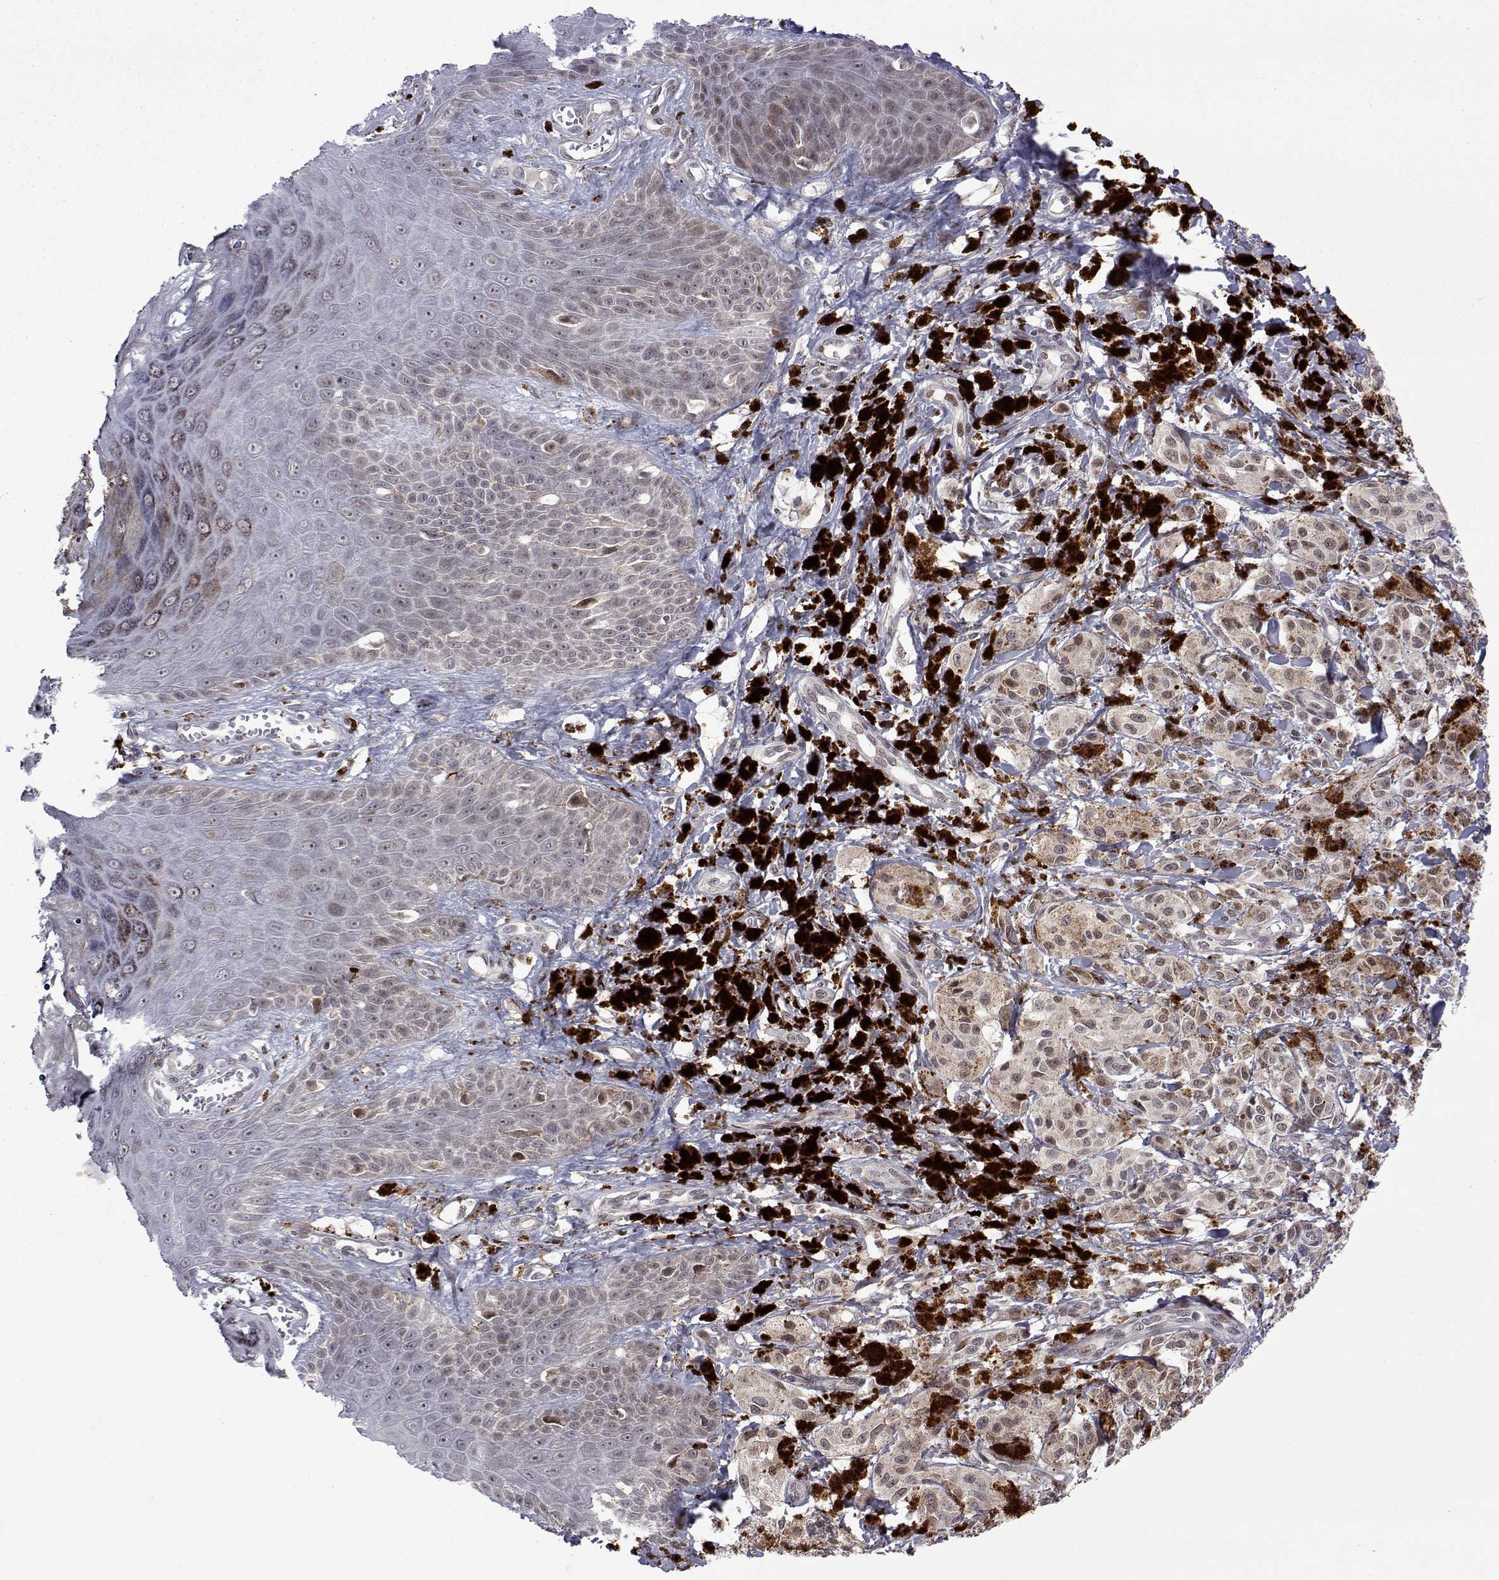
{"staining": {"intensity": "weak", "quantity": ">75%", "location": "nuclear"}, "tissue": "melanoma", "cell_type": "Tumor cells", "image_type": "cancer", "snomed": [{"axis": "morphology", "description": "Malignant melanoma, NOS"}, {"axis": "topography", "description": "Skin"}], "caption": "There is low levels of weak nuclear expression in tumor cells of malignant melanoma, as demonstrated by immunohistochemical staining (brown color).", "gene": "EFCAB3", "patient": {"sex": "female", "age": 80}}